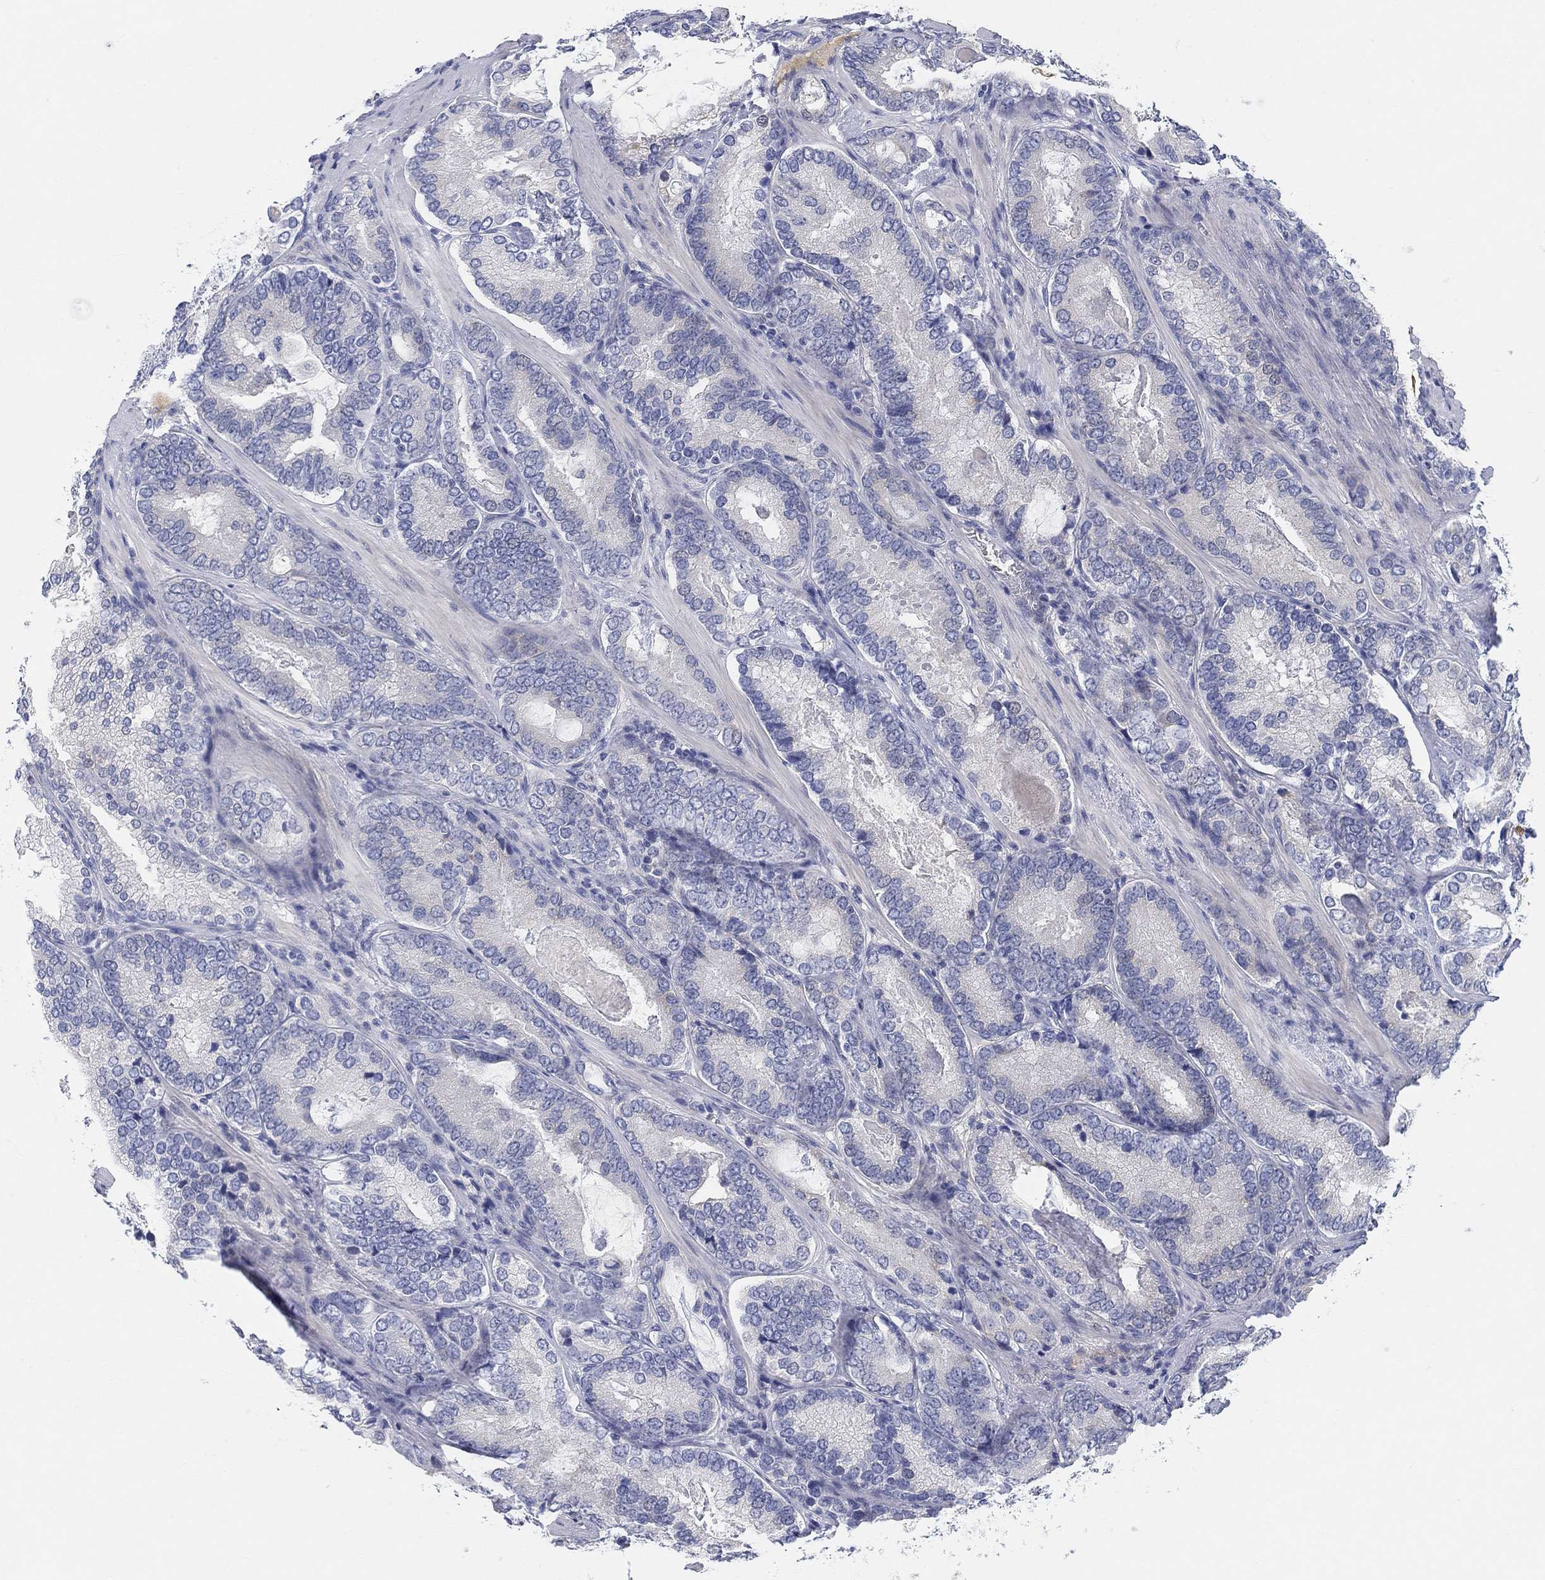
{"staining": {"intensity": "negative", "quantity": "none", "location": "none"}, "tissue": "prostate cancer", "cell_type": "Tumor cells", "image_type": "cancer", "snomed": [{"axis": "morphology", "description": "Adenocarcinoma, Low grade"}, {"axis": "topography", "description": "Prostate"}], "caption": "Immunohistochemistry (IHC) micrograph of human prostate cancer (low-grade adenocarcinoma) stained for a protein (brown), which shows no staining in tumor cells.", "gene": "SNTG2", "patient": {"sex": "male", "age": 60}}